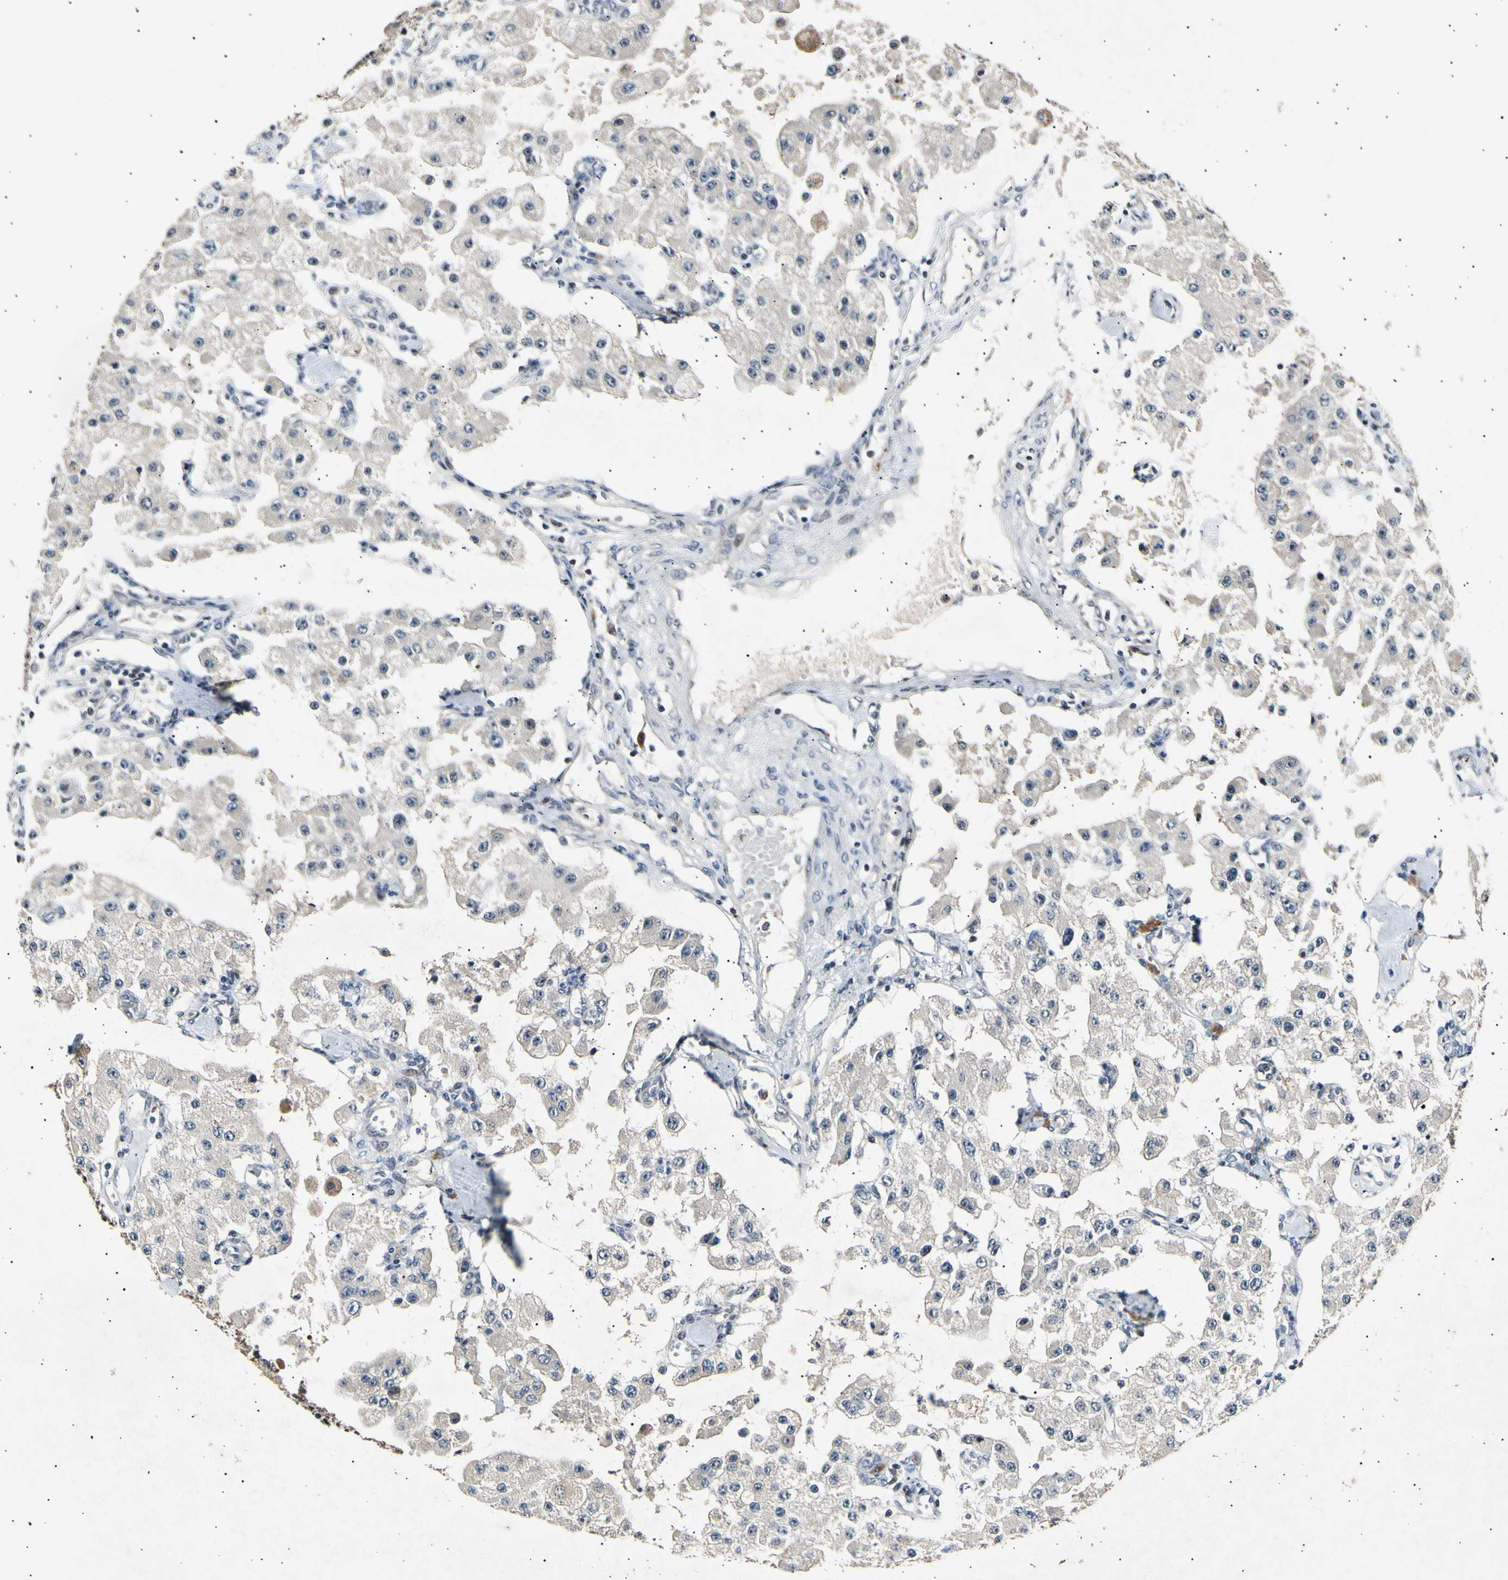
{"staining": {"intensity": "negative", "quantity": "none", "location": "none"}, "tissue": "carcinoid", "cell_type": "Tumor cells", "image_type": "cancer", "snomed": [{"axis": "morphology", "description": "Carcinoid, malignant, NOS"}, {"axis": "topography", "description": "Pancreas"}], "caption": "The photomicrograph reveals no significant expression in tumor cells of carcinoid. The staining is performed using DAB (3,3'-diaminobenzidine) brown chromogen with nuclei counter-stained in using hematoxylin.", "gene": "ADCY3", "patient": {"sex": "male", "age": 41}}